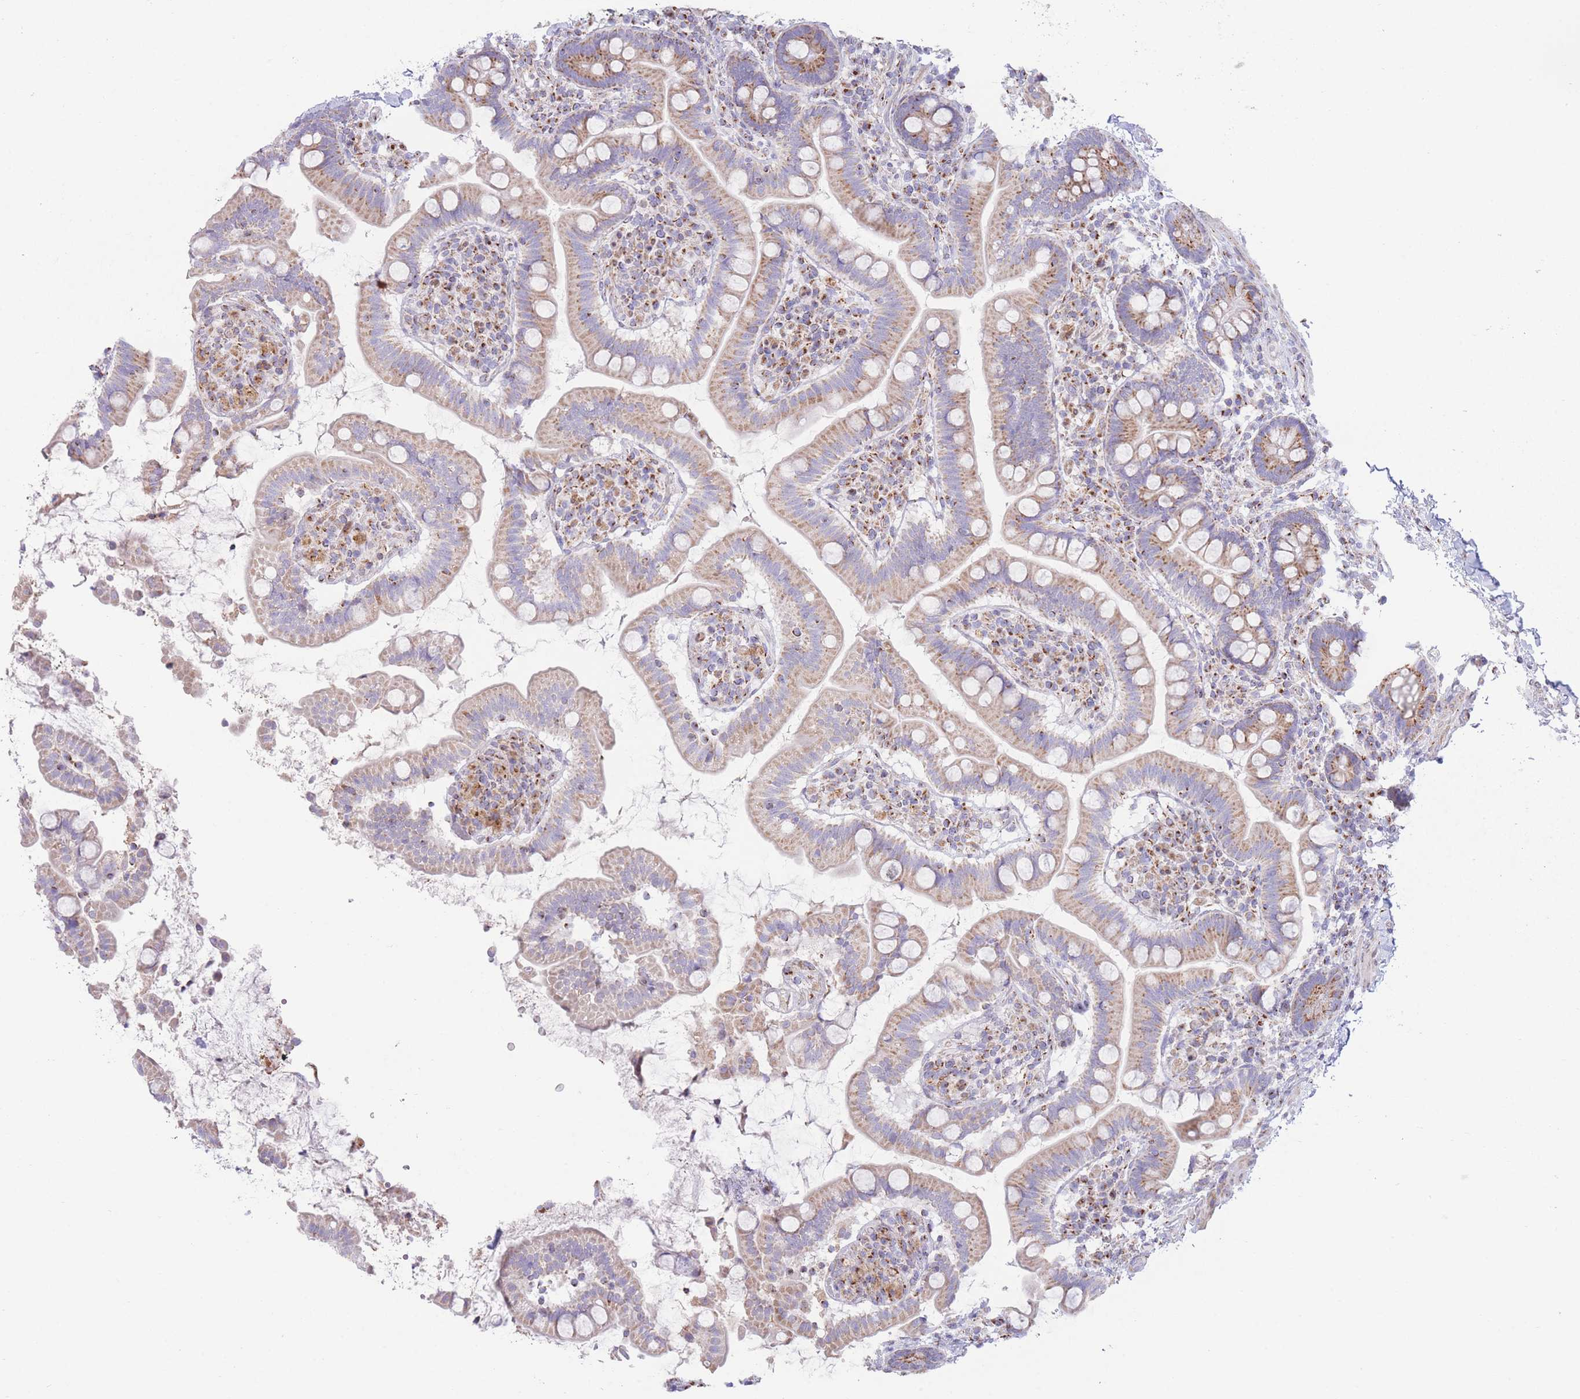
{"staining": {"intensity": "moderate", "quantity": ">75%", "location": "cytoplasmic/membranous"}, "tissue": "small intestine", "cell_type": "Glandular cells", "image_type": "normal", "snomed": [{"axis": "morphology", "description": "Normal tissue, NOS"}, {"axis": "topography", "description": "Small intestine"}], "caption": "Protein expression by IHC shows moderate cytoplasmic/membranous staining in about >75% of glandular cells in normal small intestine.", "gene": "MPND", "patient": {"sex": "female", "age": 64}}